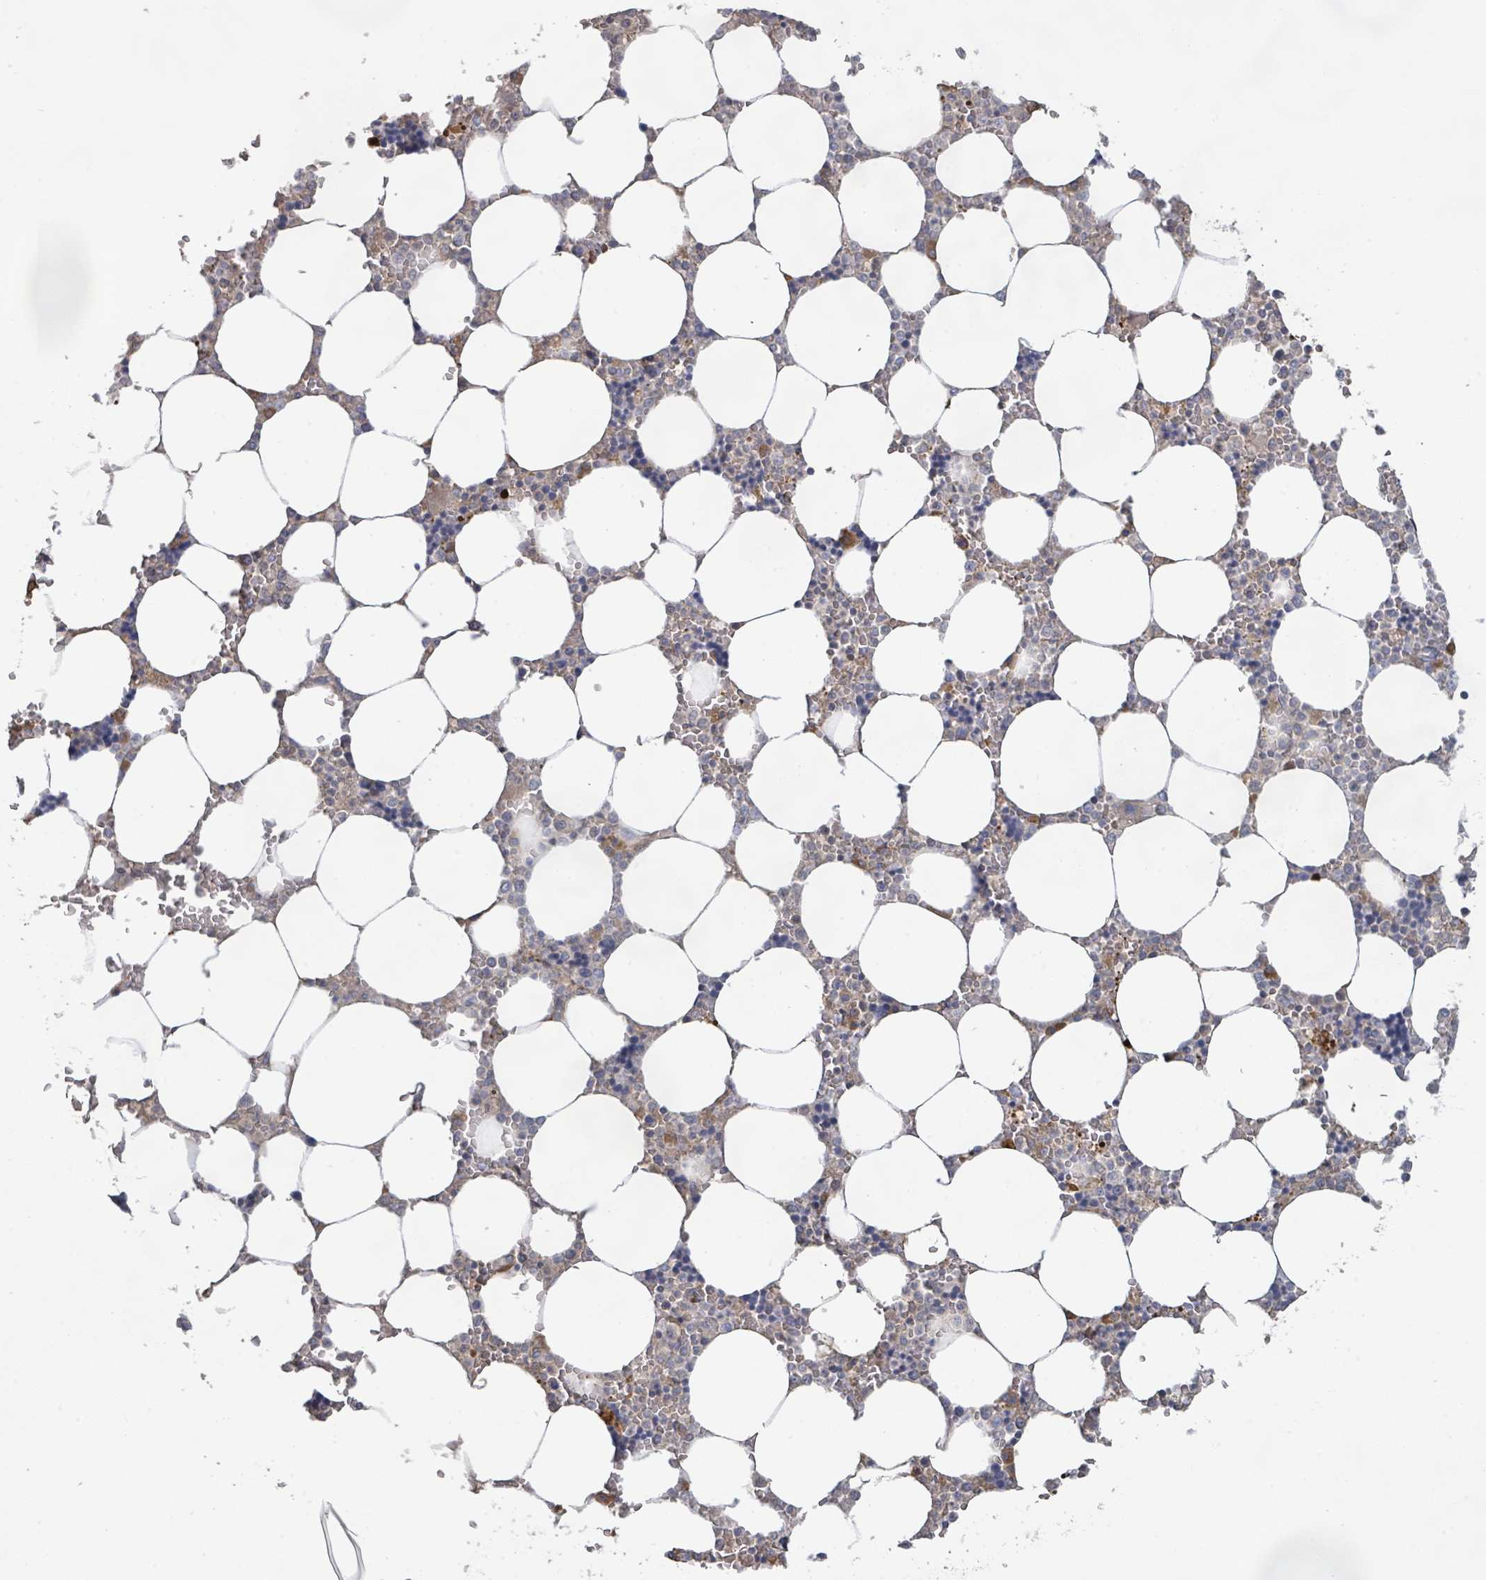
{"staining": {"intensity": "moderate", "quantity": "<25%", "location": "cytoplasmic/membranous"}, "tissue": "bone marrow", "cell_type": "Hematopoietic cells", "image_type": "normal", "snomed": [{"axis": "morphology", "description": "Normal tissue, NOS"}, {"axis": "topography", "description": "Bone marrow"}], "caption": "Bone marrow stained with DAB immunohistochemistry displays low levels of moderate cytoplasmic/membranous expression in about <25% of hematopoietic cells.", "gene": "KCNS2", "patient": {"sex": "male", "age": 64}}